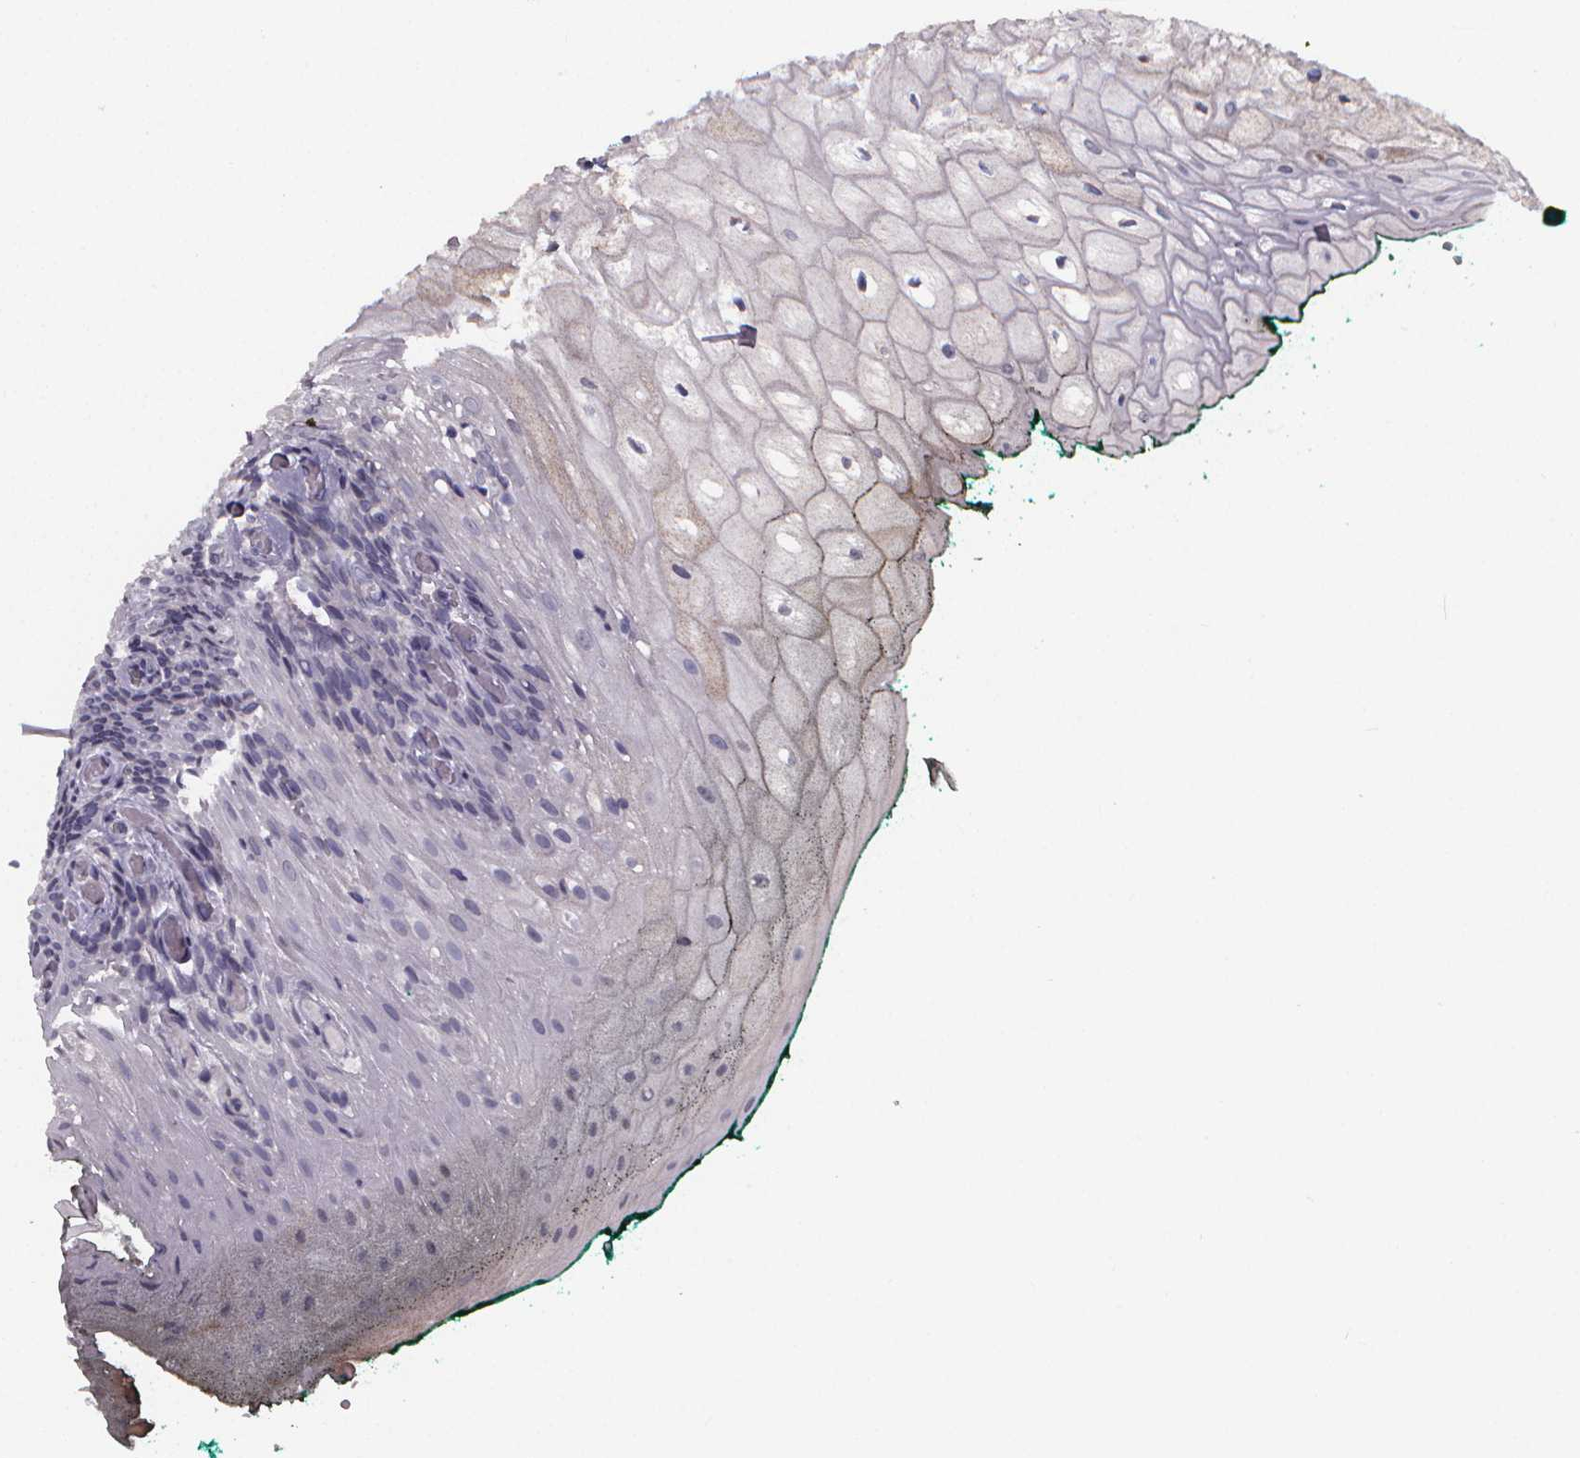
{"staining": {"intensity": "negative", "quantity": "none", "location": "none"}, "tissue": "oral mucosa", "cell_type": "Squamous epithelial cells", "image_type": "normal", "snomed": [{"axis": "morphology", "description": "Normal tissue, NOS"}, {"axis": "topography", "description": "Oral tissue"}, {"axis": "topography", "description": "Head-Neck"}], "caption": "Immunohistochemistry of normal human oral mucosa demonstrates no expression in squamous epithelial cells. (DAB (3,3'-diaminobenzidine) immunohistochemistry (IHC) with hematoxylin counter stain).", "gene": "AGT", "patient": {"sex": "female", "age": 68}}